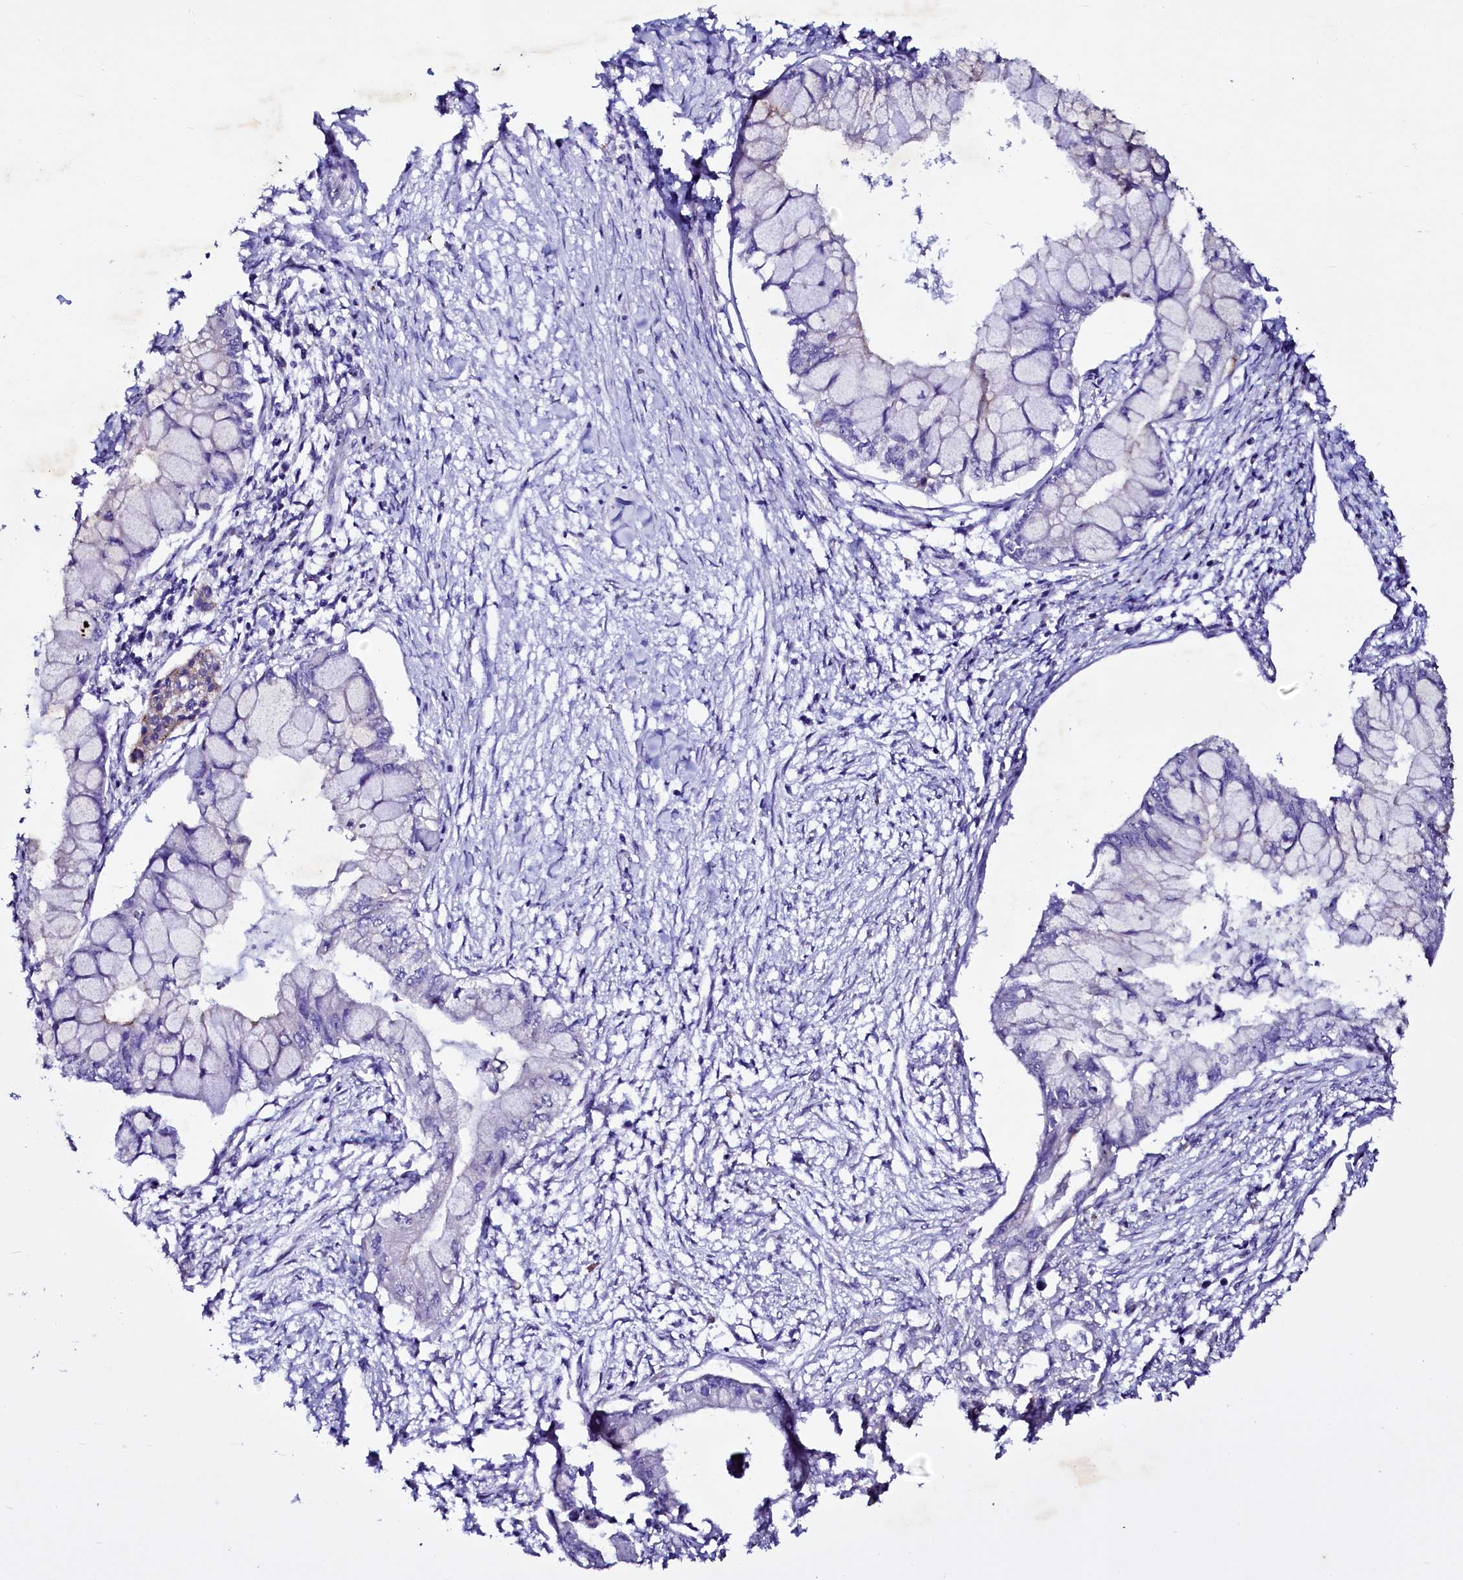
{"staining": {"intensity": "negative", "quantity": "none", "location": "none"}, "tissue": "pancreatic cancer", "cell_type": "Tumor cells", "image_type": "cancer", "snomed": [{"axis": "morphology", "description": "Adenocarcinoma, NOS"}, {"axis": "topography", "description": "Pancreas"}], "caption": "Tumor cells are negative for protein expression in human pancreatic adenocarcinoma.", "gene": "SELENOT", "patient": {"sex": "male", "age": 48}}